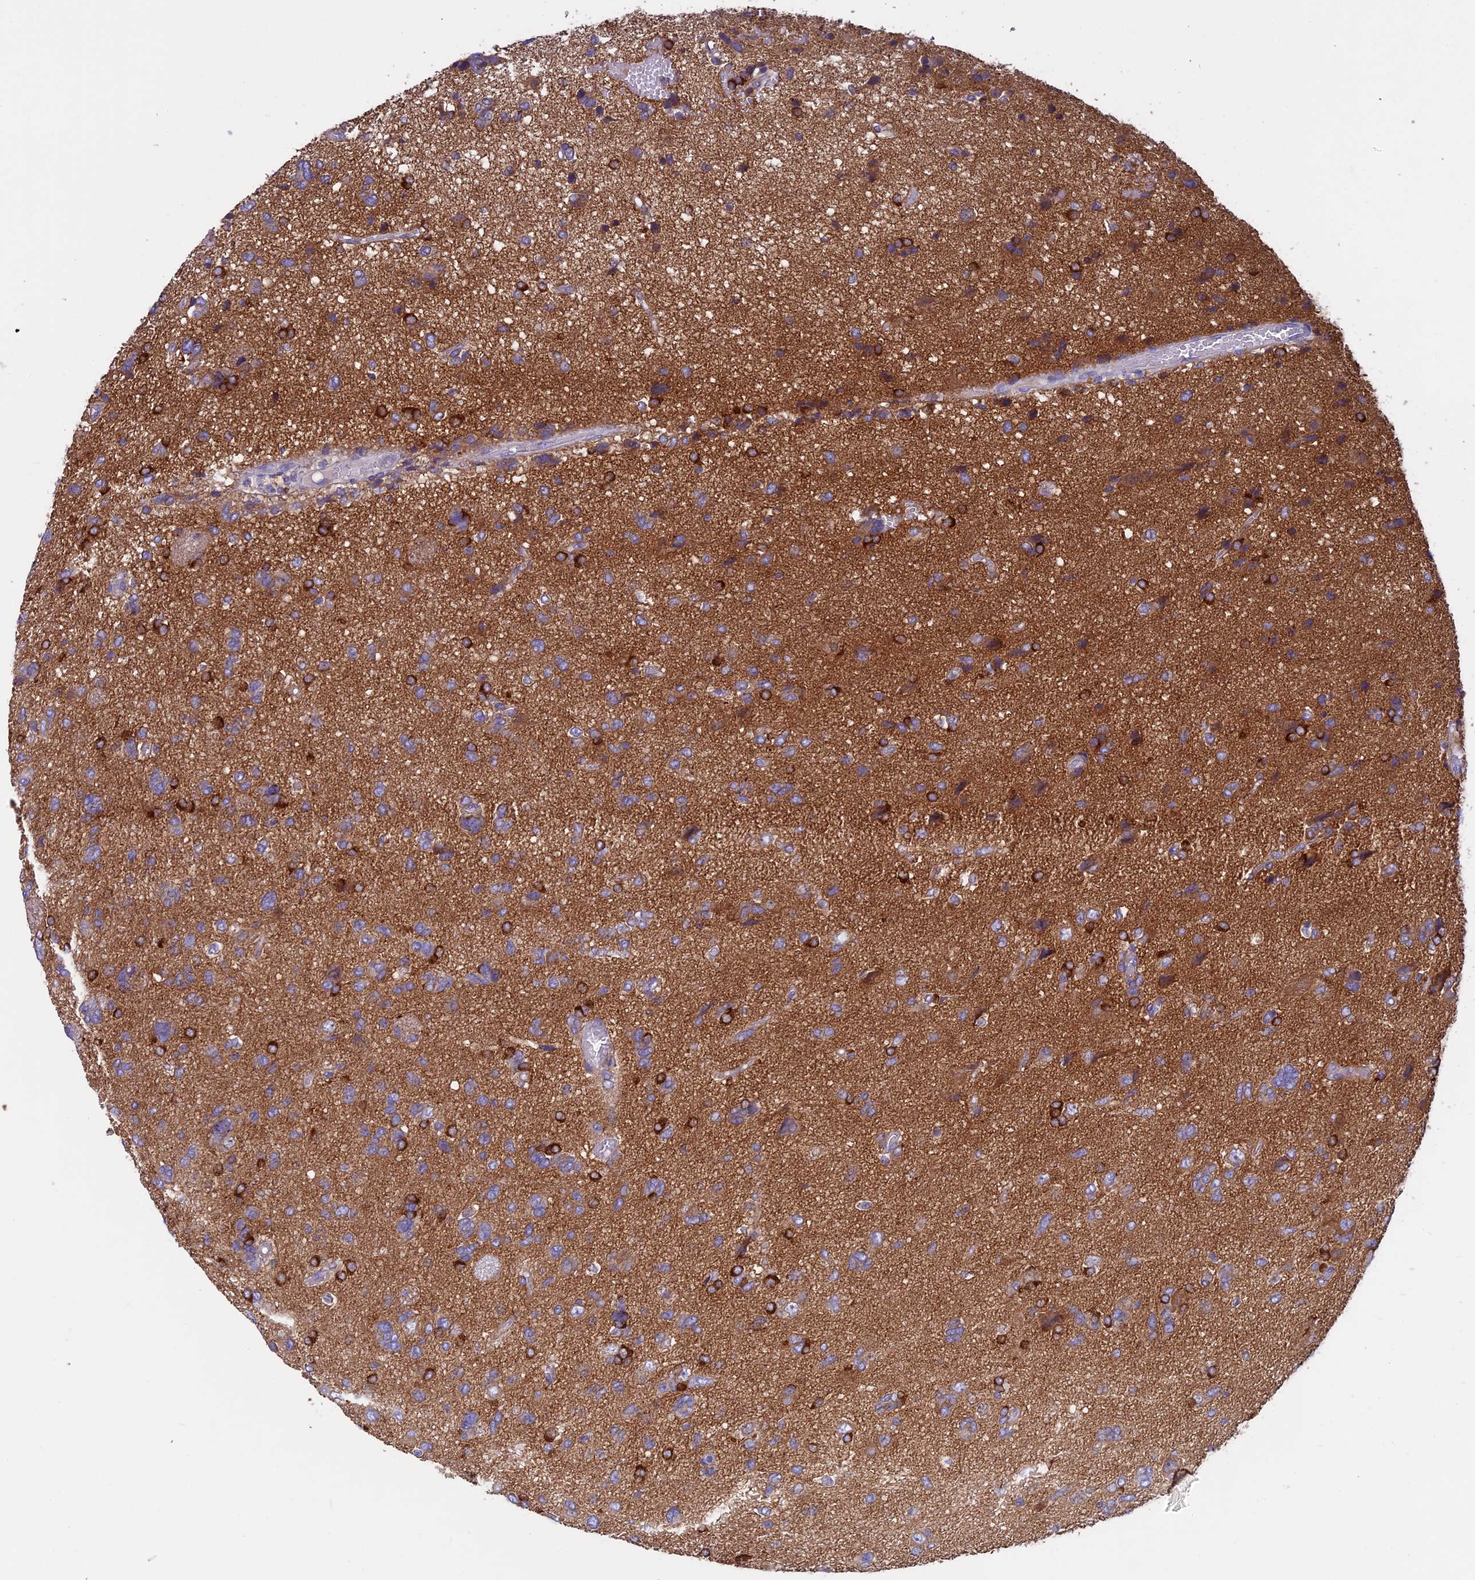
{"staining": {"intensity": "strong", "quantity": "<25%", "location": "cytoplasmic/membranous"}, "tissue": "glioma", "cell_type": "Tumor cells", "image_type": "cancer", "snomed": [{"axis": "morphology", "description": "Glioma, malignant, High grade"}, {"axis": "topography", "description": "Brain"}], "caption": "This micrograph reveals glioma stained with IHC to label a protein in brown. The cytoplasmic/membranous of tumor cells show strong positivity for the protein. Nuclei are counter-stained blue.", "gene": "MFSD12", "patient": {"sex": "female", "age": 59}}